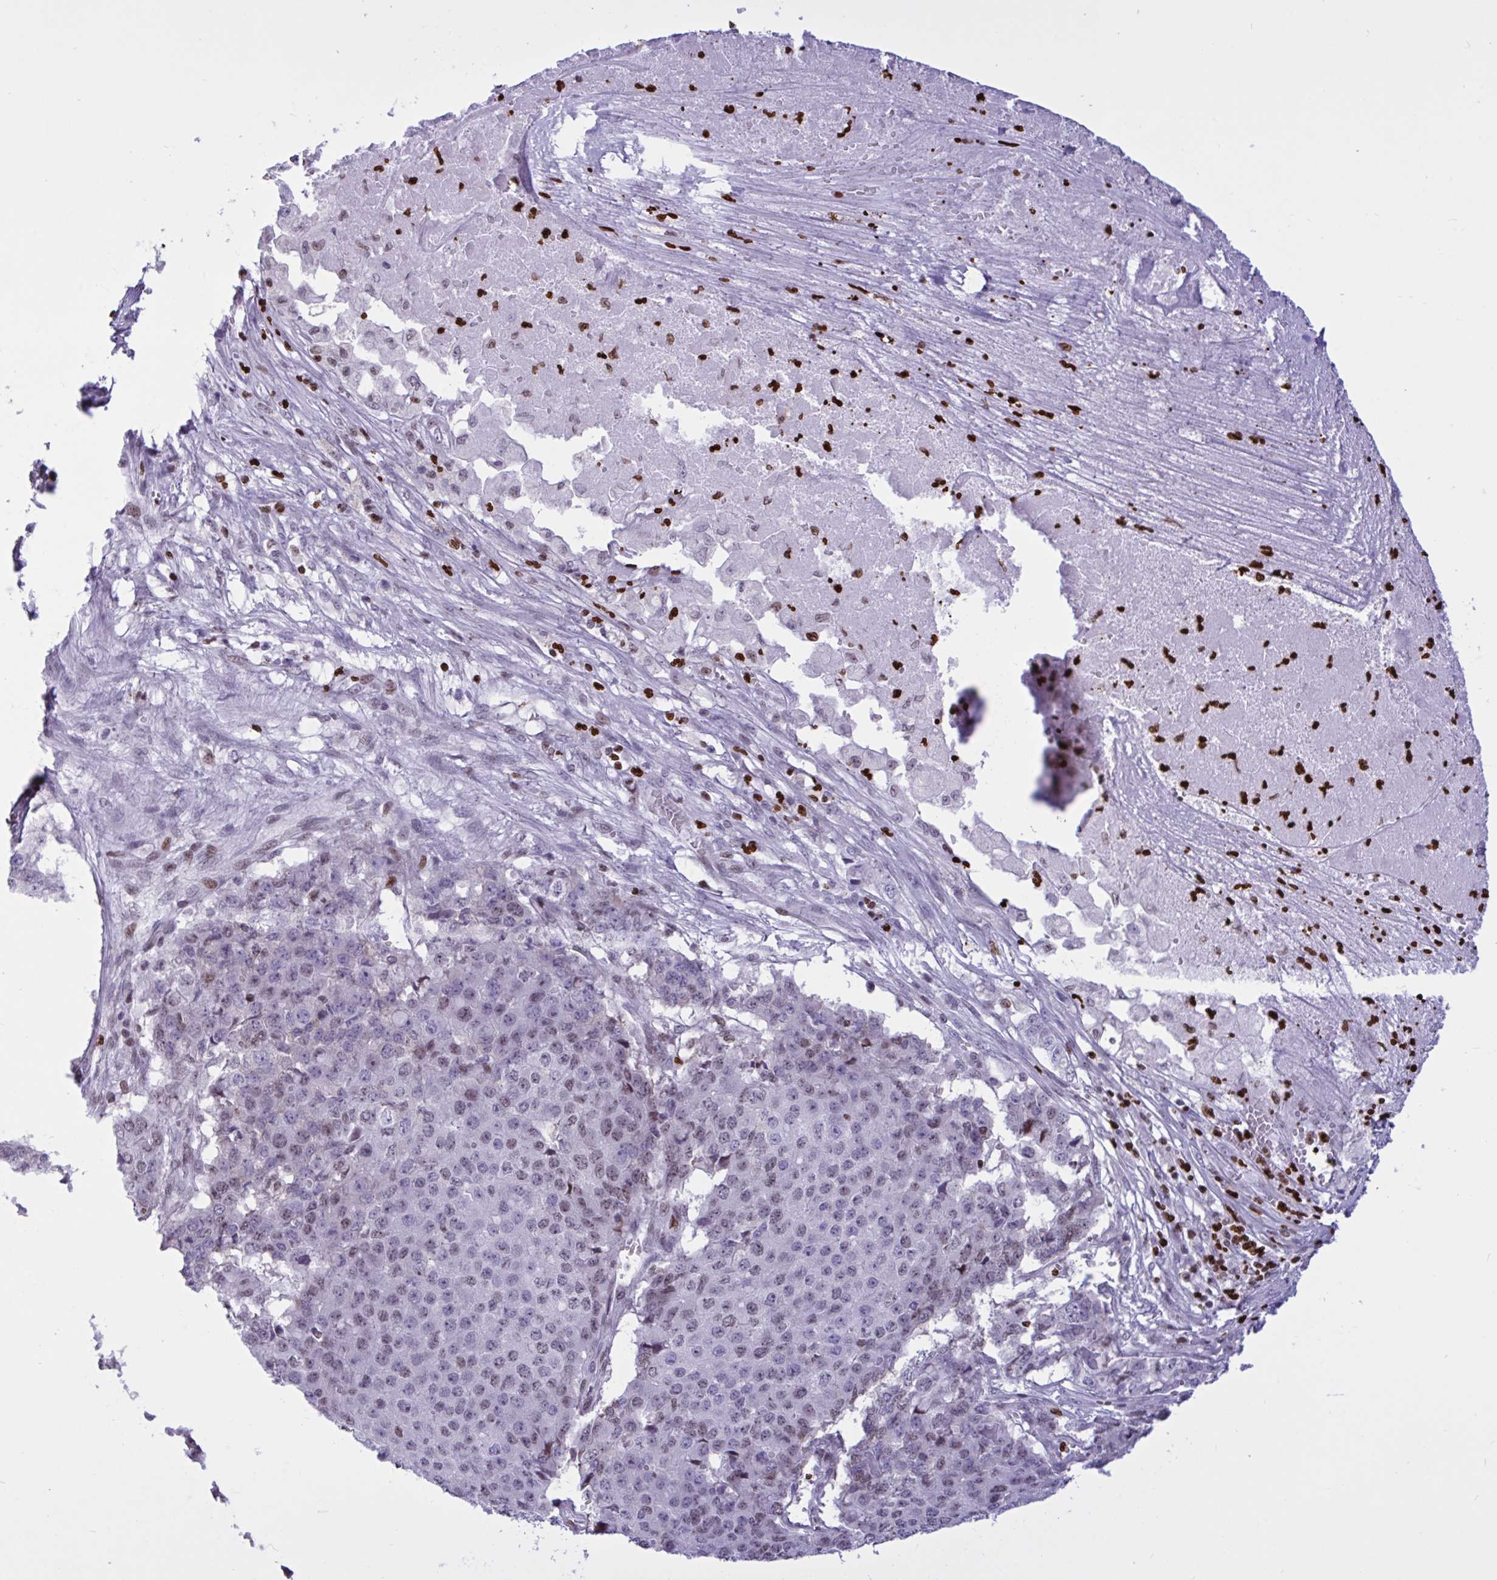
{"staining": {"intensity": "weak", "quantity": "<25%", "location": "nuclear"}, "tissue": "pancreatic cancer", "cell_type": "Tumor cells", "image_type": "cancer", "snomed": [{"axis": "morphology", "description": "Adenocarcinoma, NOS"}, {"axis": "topography", "description": "Pancreas"}], "caption": "The photomicrograph shows no staining of tumor cells in pancreatic cancer.", "gene": "HMGB2", "patient": {"sex": "male", "age": 50}}